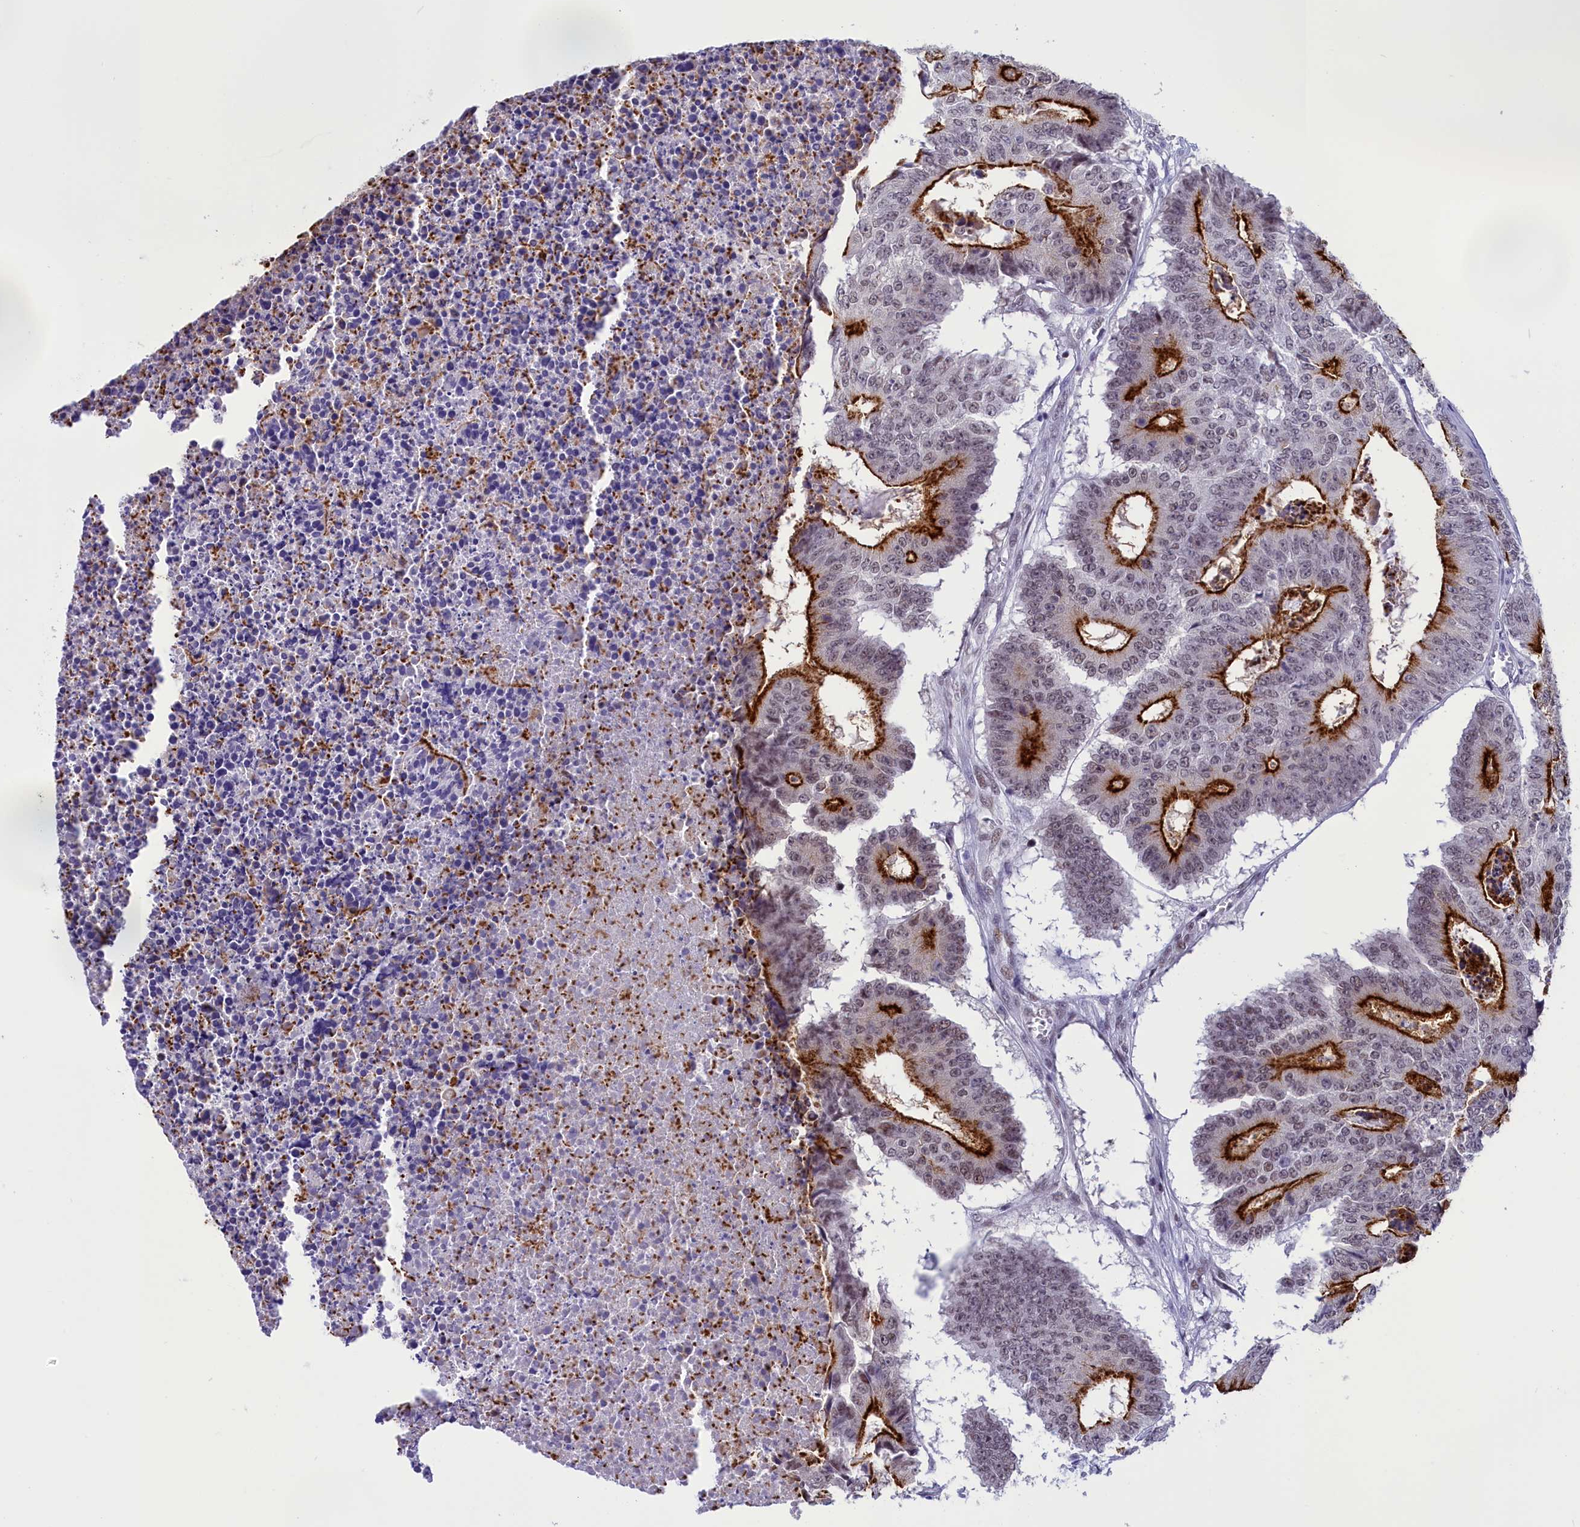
{"staining": {"intensity": "strong", "quantity": "25%-75%", "location": "cytoplasmic/membranous"}, "tissue": "colorectal cancer", "cell_type": "Tumor cells", "image_type": "cancer", "snomed": [{"axis": "morphology", "description": "Adenocarcinoma, NOS"}, {"axis": "topography", "description": "Colon"}], "caption": "A brown stain shows strong cytoplasmic/membranous positivity of a protein in human colorectal cancer tumor cells. The staining was performed using DAB (3,3'-diaminobenzidine) to visualize the protein expression in brown, while the nuclei were stained in blue with hematoxylin (Magnification: 20x).", "gene": "SPIRE2", "patient": {"sex": "male", "age": 87}}